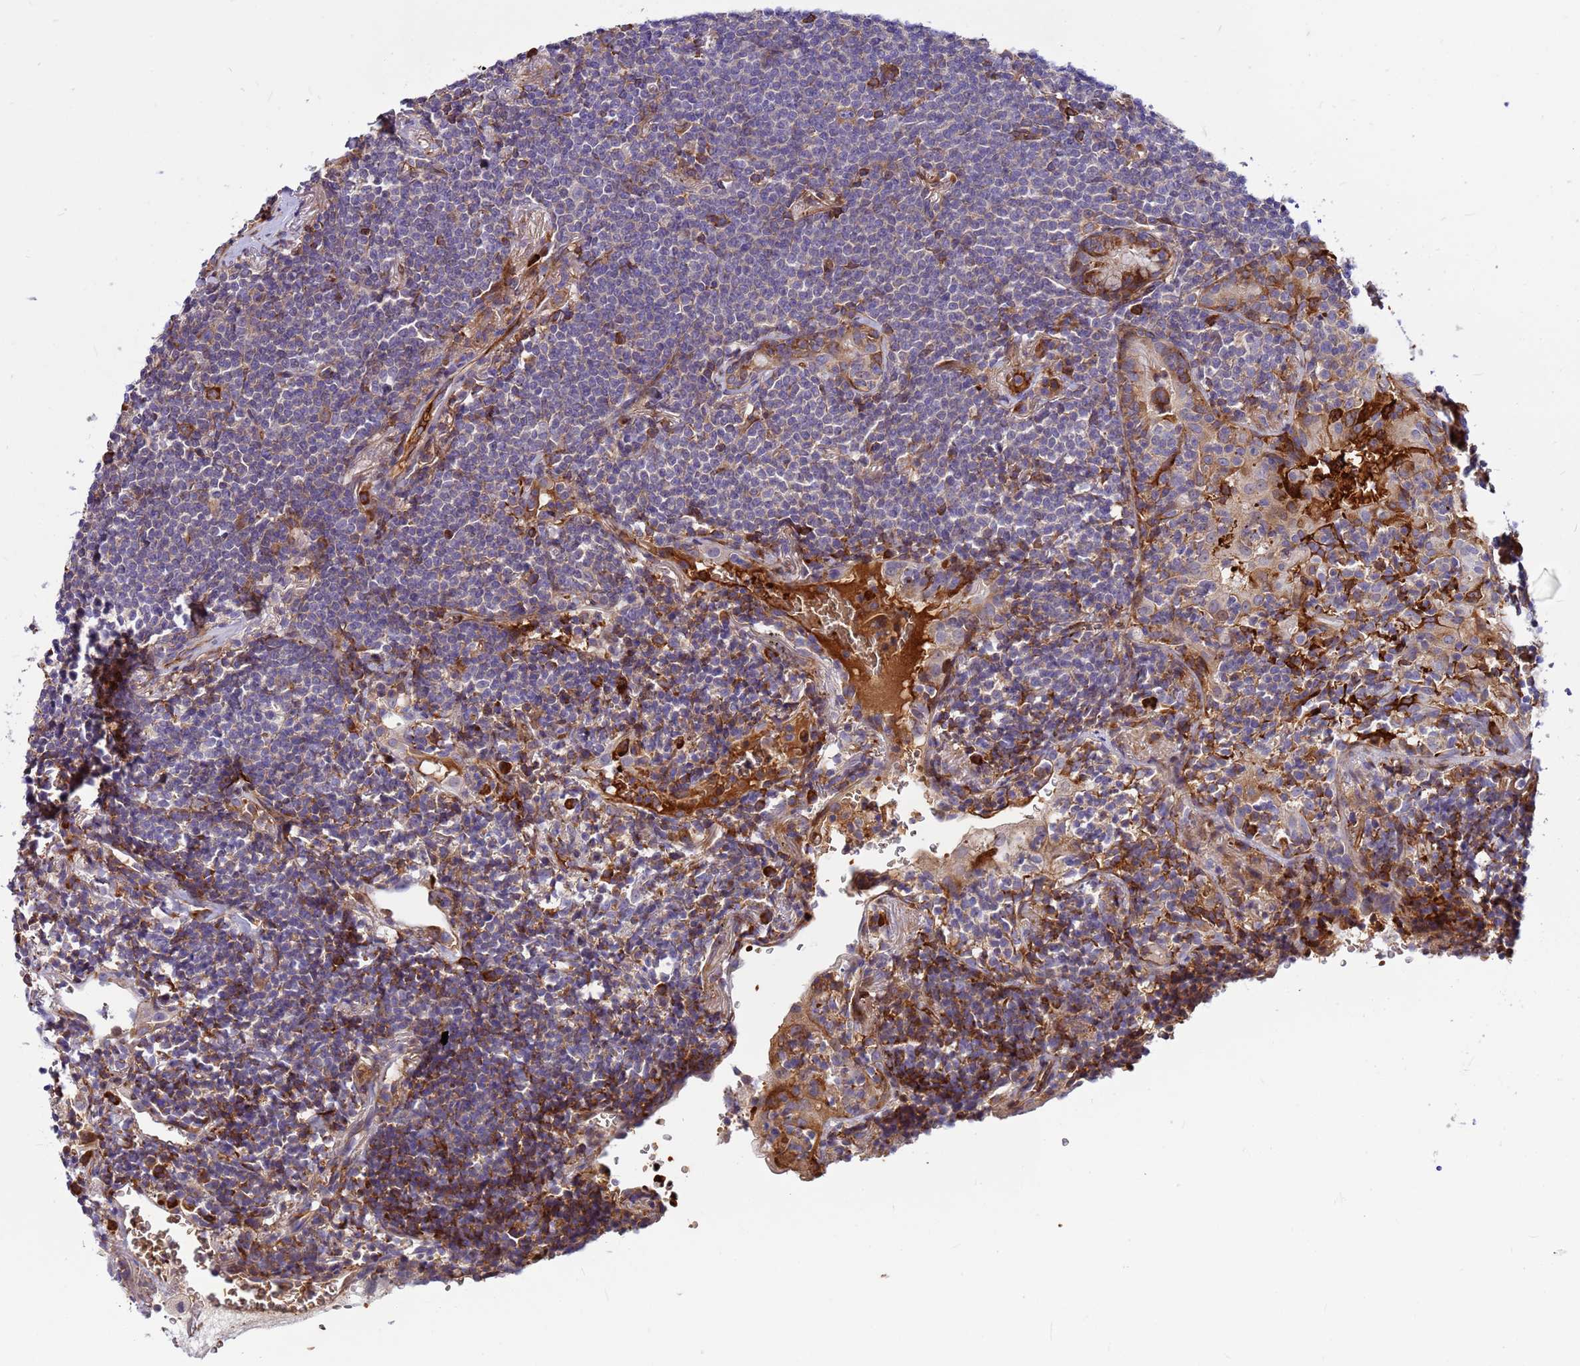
{"staining": {"intensity": "weak", "quantity": "<25%", "location": "cytoplasmic/membranous"}, "tissue": "lymphoma", "cell_type": "Tumor cells", "image_type": "cancer", "snomed": [{"axis": "morphology", "description": "Malignant lymphoma, non-Hodgkin's type, Low grade"}, {"axis": "topography", "description": "Lung"}], "caption": "A high-resolution histopathology image shows immunohistochemistry (IHC) staining of lymphoma, which demonstrates no significant positivity in tumor cells.", "gene": "ZNF669", "patient": {"sex": "female", "age": 71}}